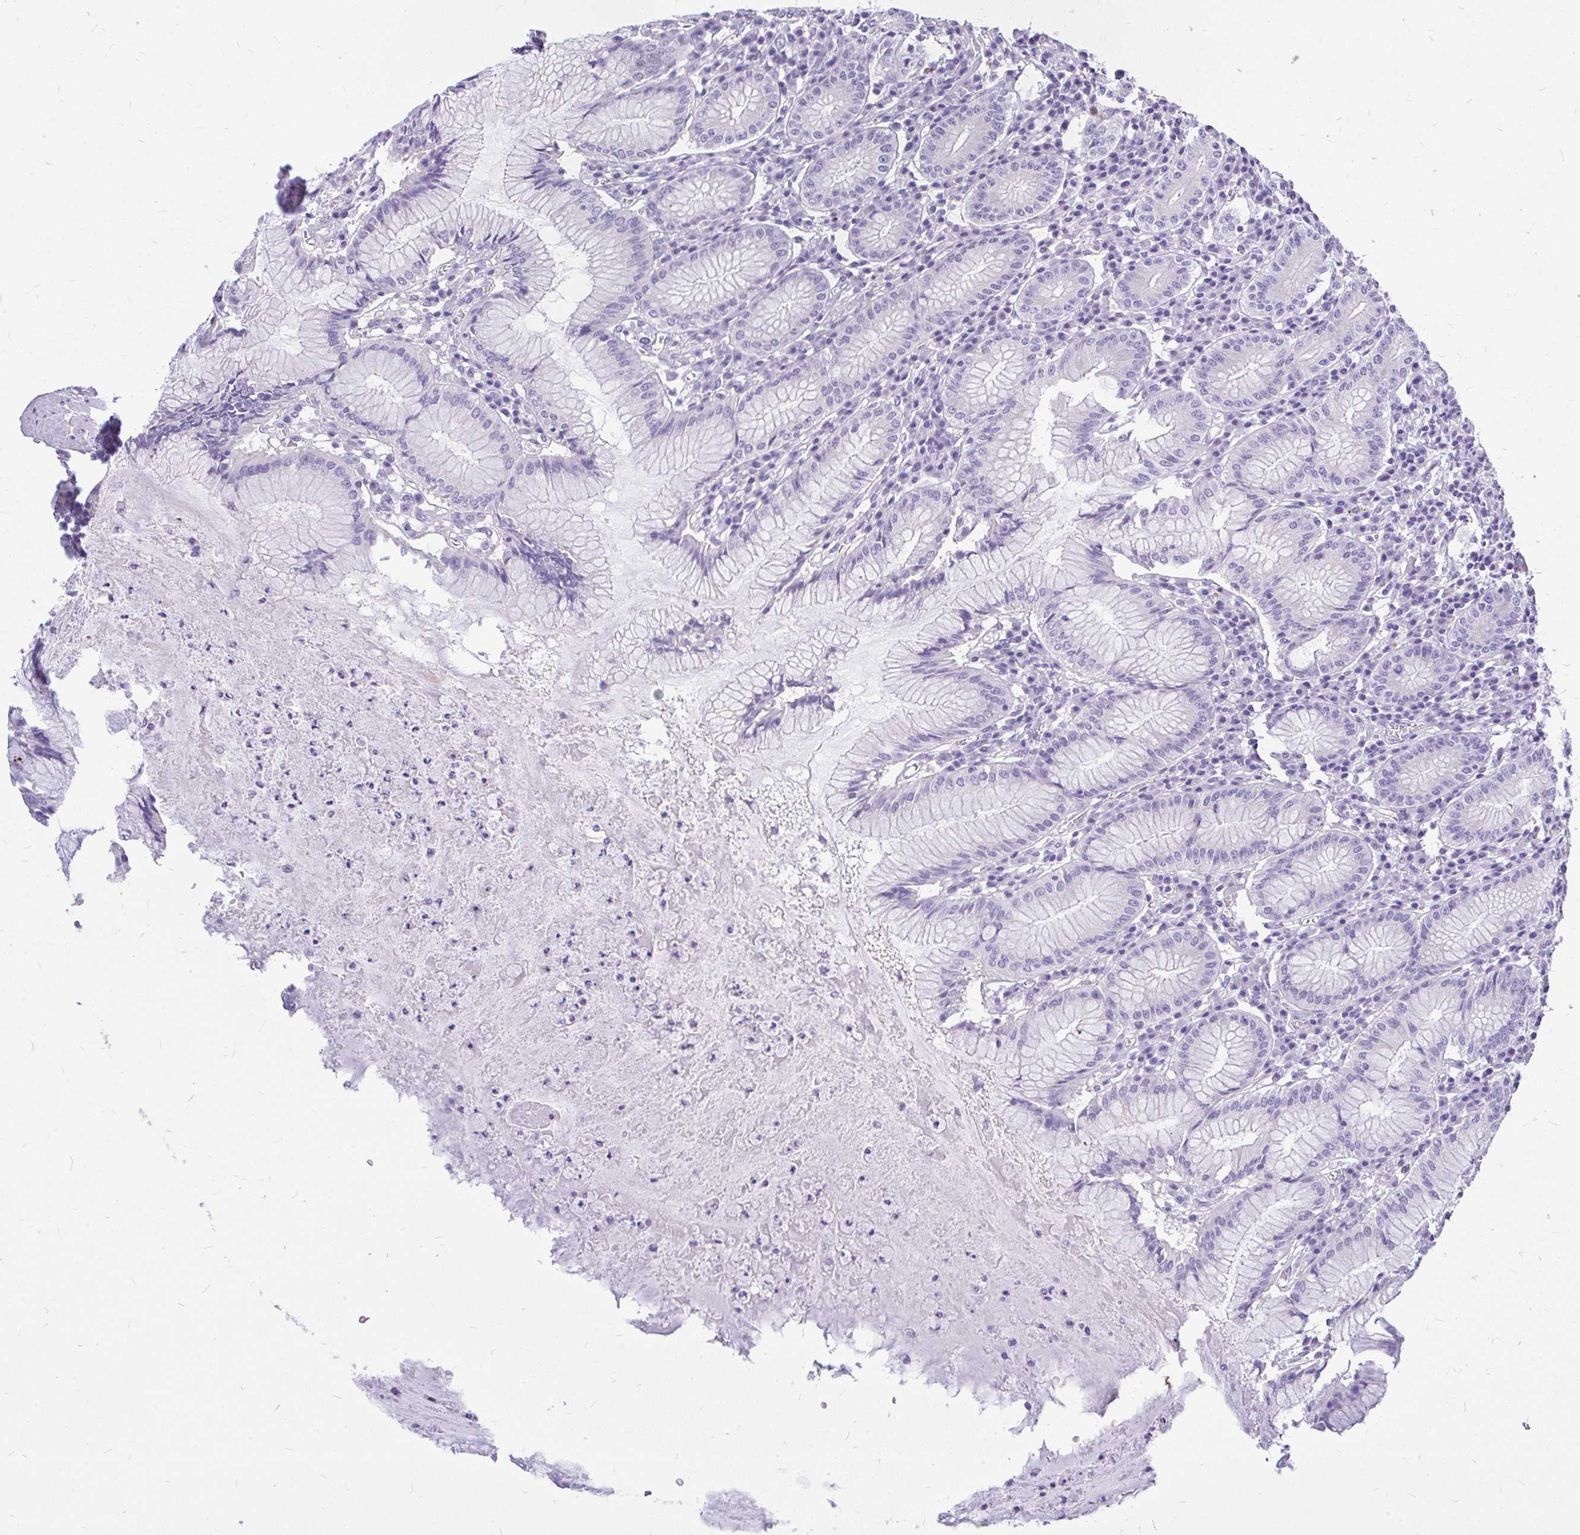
{"staining": {"intensity": "negative", "quantity": "none", "location": "none"}, "tissue": "stomach", "cell_type": "Glandular cells", "image_type": "normal", "snomed": [{"axis": "morphology", "description": "Normal tissue, NOS"}, {"axis": "topography", "description": "Stomach"}], "caption": "Glandular cells are negative for protein expression in unremarkable human stomach. The staining is performed using DAB brown chromogen with nuclei counter-stained in using hematoxylin.", "gene": "MAP1LC3A", "patient": {"sex": "male", "age": 55}}